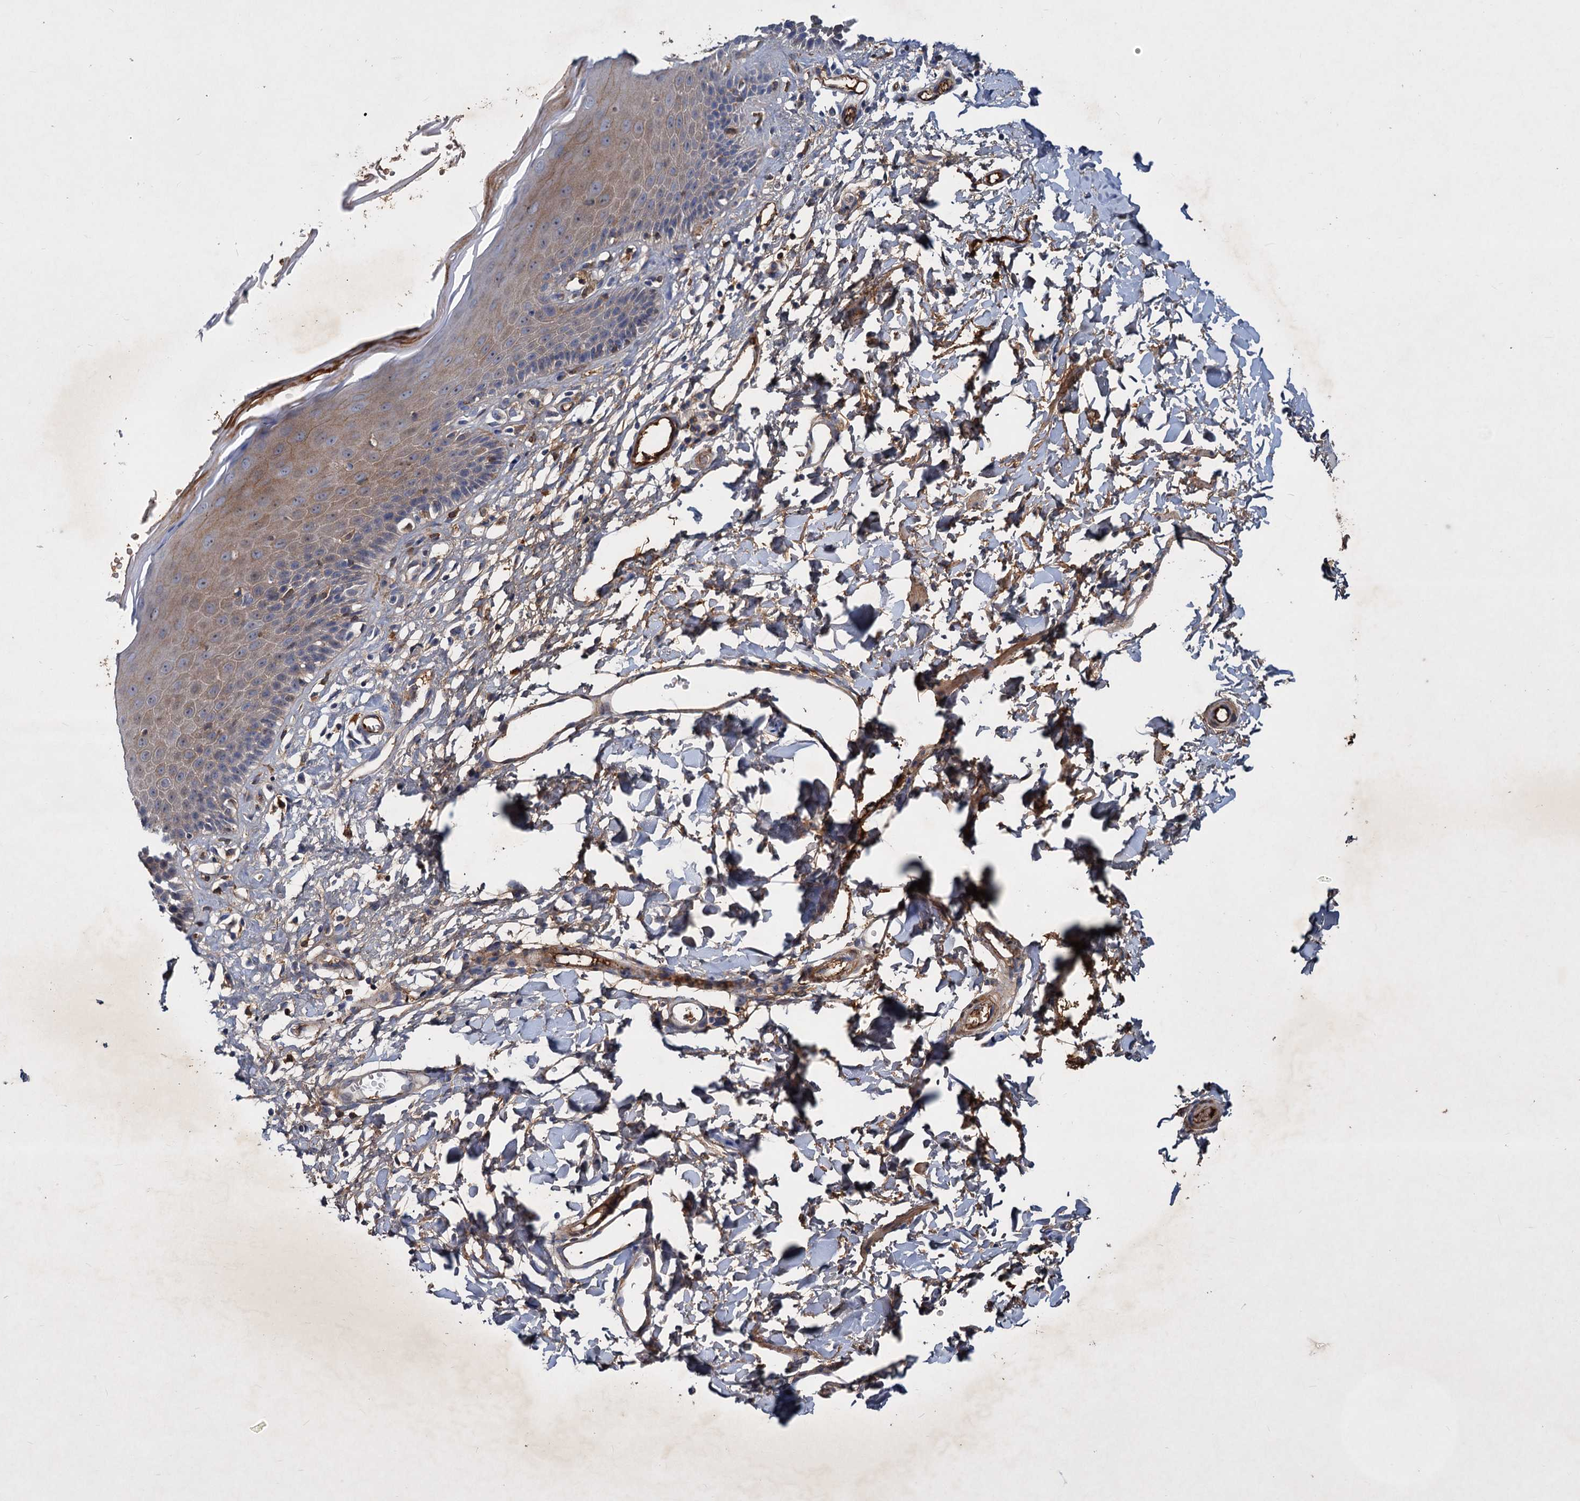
{"staining": {"intensity": "moderate", "quantity": "<25%", "location": "cytoplasmic/membranous"}, "tissue": "skin", "cell_type": "Epidermal cells", "image_type": "normal", "snomed": [{"axis": "morphology", "description": "Normal tissue, NOS"}, {"axis": "topography", "description": "Vulva"}], "caption": "Epidermal cells display low levels of moderate cytoplasmic/membranous expression in about <25% of cells in benign human skin.", "gene": "CHRD", "patient": {"sex": "female", "age": 68}}